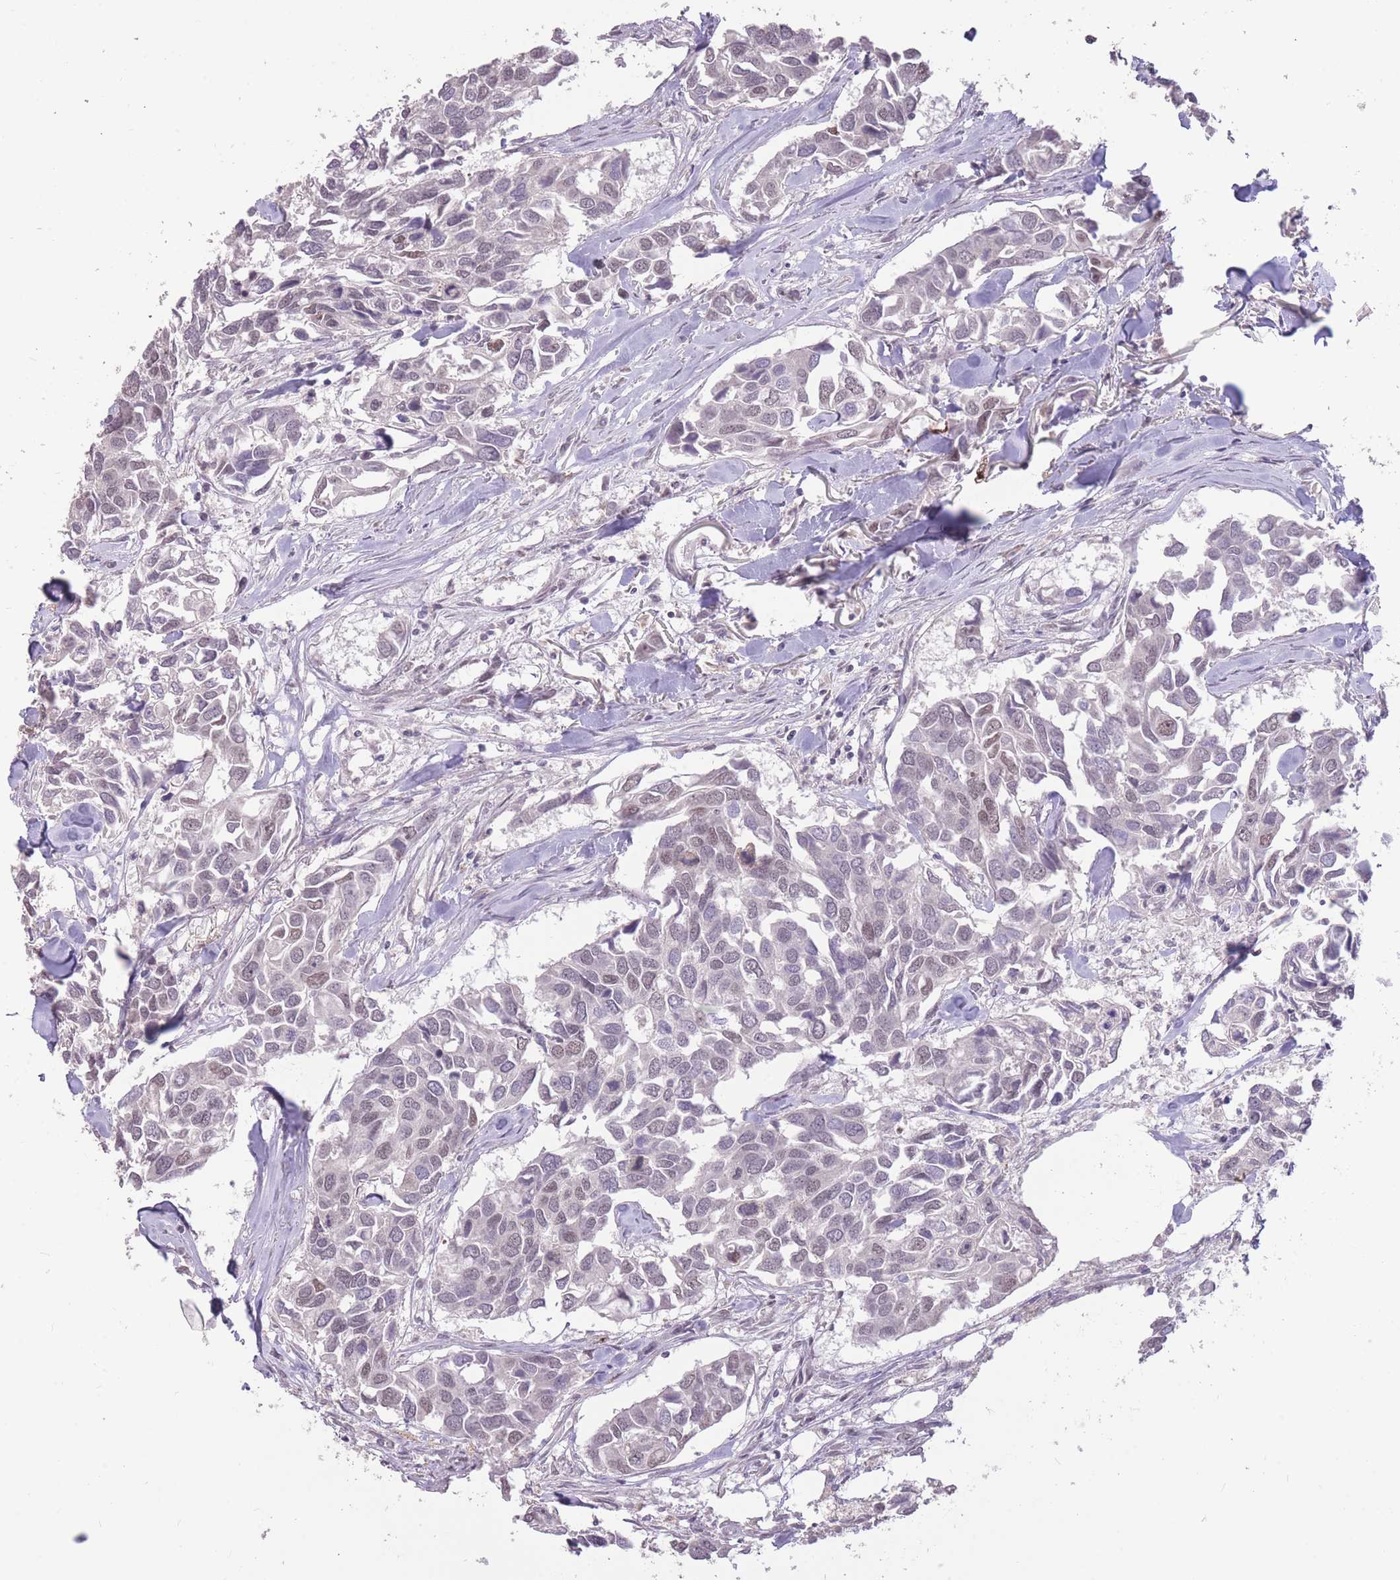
{"staining": {"intensity": "weak", "quantity": "<25%", "location": "nuclear"}, "tissue": "breast cancer", "cell_type": "Tumor cells", "image_type": "cancer", "snomed": [{"axis": "morphology", "description": "Duct carcinoma"}, {"axis": "topography", "description": "Breast"}], "caption": "Protein analysis of breast intraductal carcinoma demonstrates no significant positivity in tumor cells. (DAB (3,3'-diaminobenzidine) IHC with hematoxylin counter stain).", "gene": "HNRNPUL1", "patient": {"sex": "female", "age": 83}}